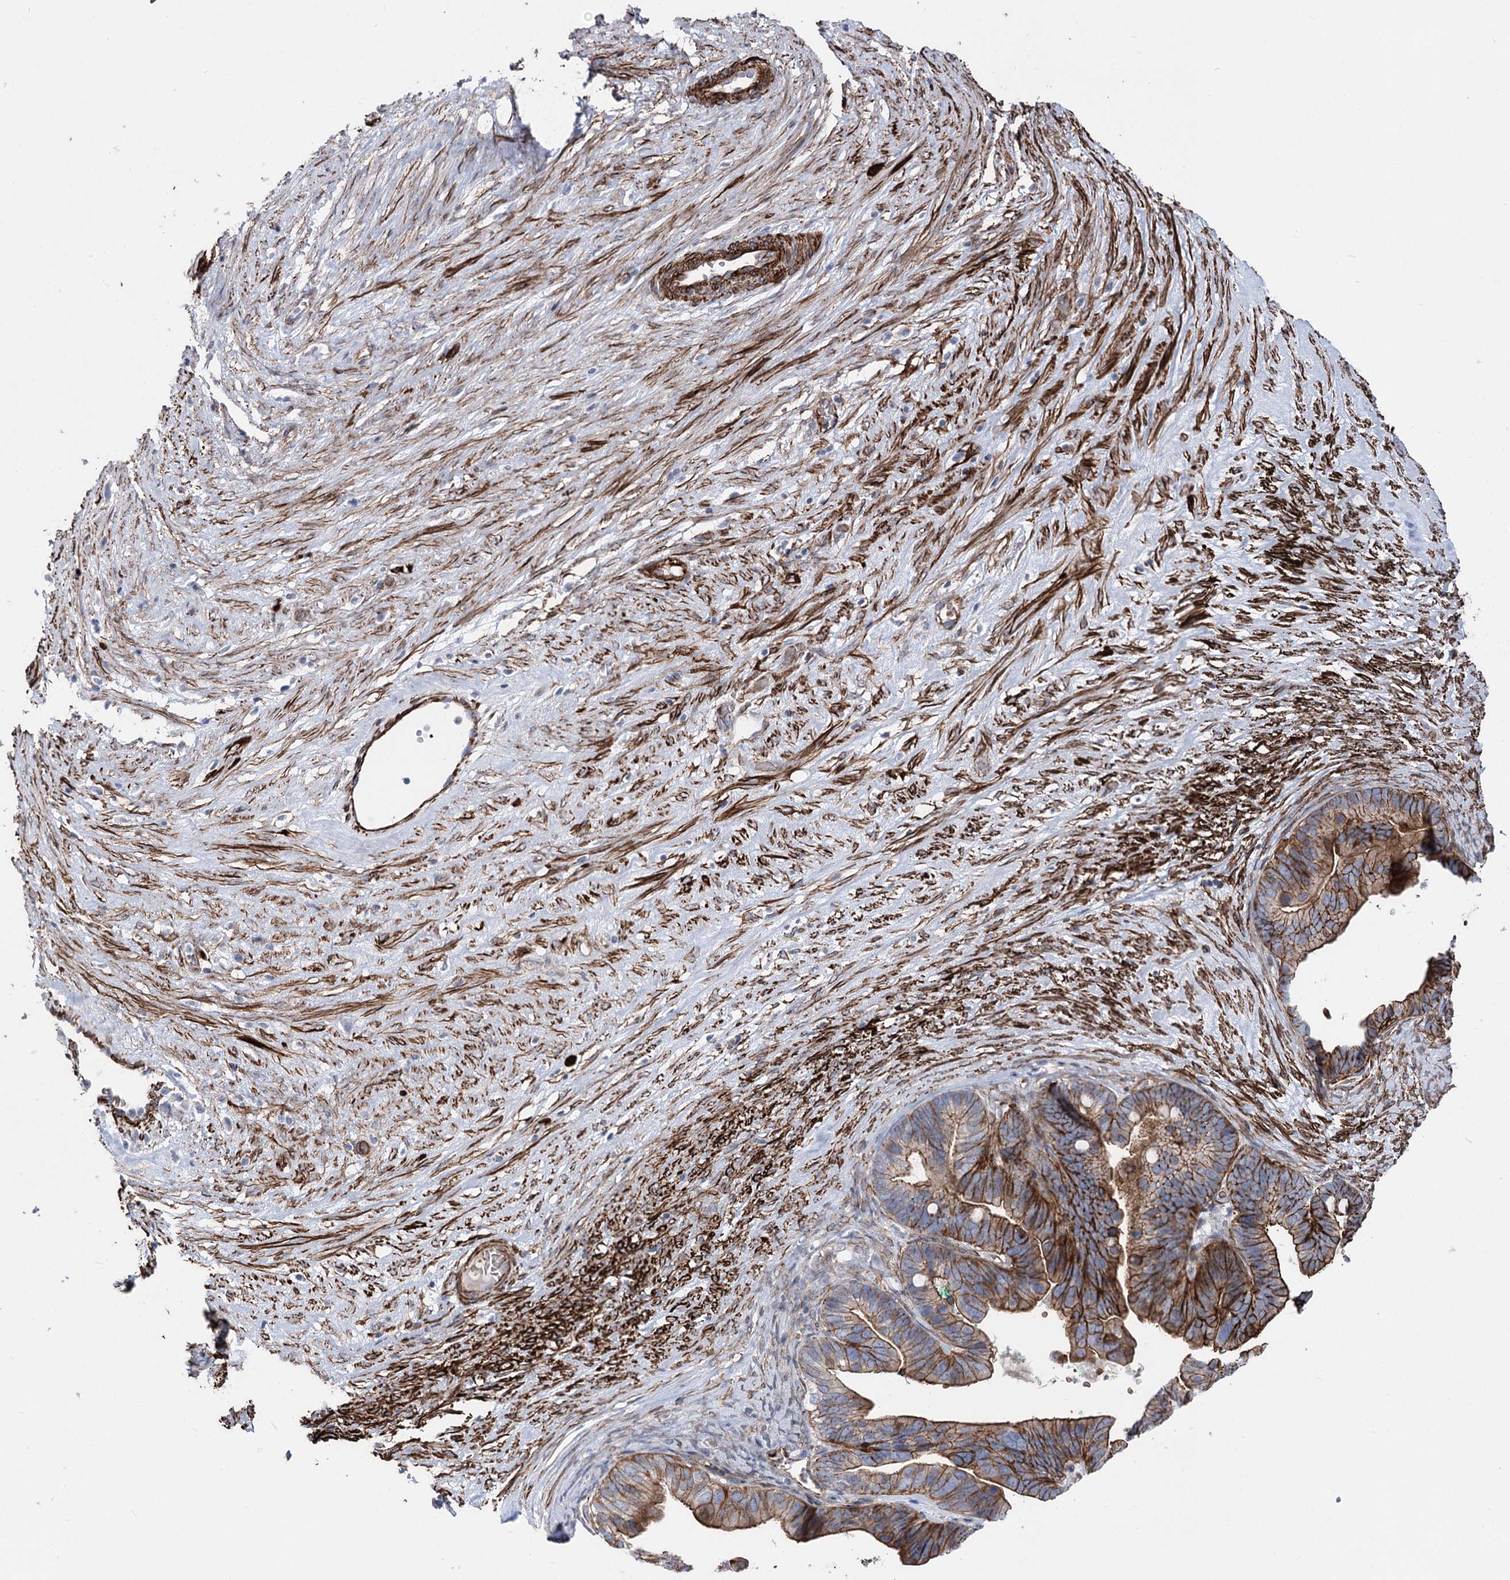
{"staining": {"intensity": "moderate", "quantity": ">75%", "location": "cytoplasmic/membranous"}, "tissue": "ovarian cancer", "cell_type": "Tumor cells", "image_type": "cancer", "snomed": [{"axis": "morphology", "description": "Cystadenocarcinoma, serous, NOS"}, {"axis": "topography", "description": "Ovary"}], "caption": "Human ovarian cancer (serous cystadenocarcinoma) stained with a protein marker displays moderate staining in tumor cells.", "gene": "ARHGAP20", "patient": {"sex": "female", "age": 56}}